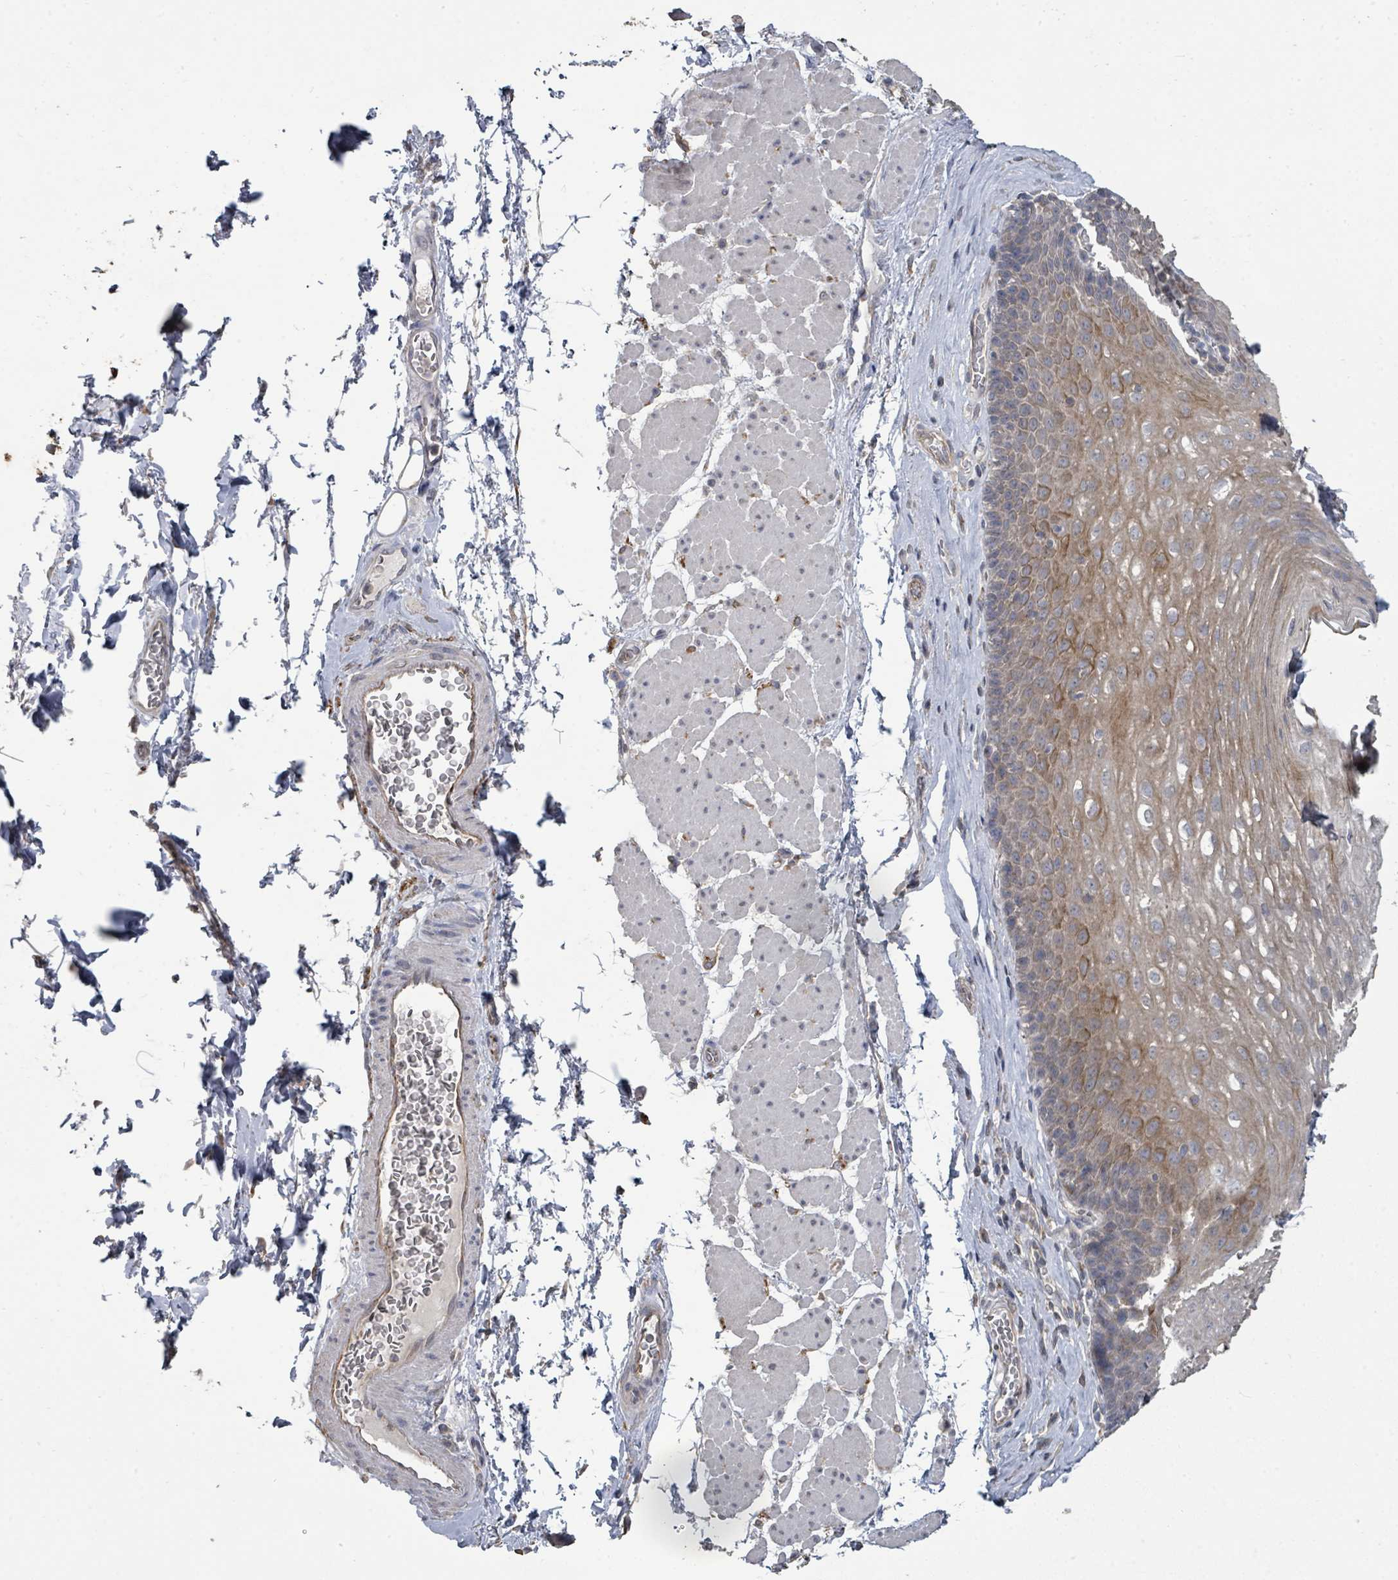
{"staining": {"intensity": "moderate", "quantity": "<25%", "location": "cytoplasmic/membranous"}, "tissue": "esophagus", "cell_type": "Squamous epithelial cells", "image_type": "normal", "snomed": [{"axis": "morphology", "description": "Normal tissue, NOS"}, {"axis": "topography", "description": "Esophagus"}], "caption": "This image demonstrates unremarkable esophagus stained with immunohistochemistry to label a protein in brown. The cytoplasmic/membranous of squamous epithelial cells show moderate positivity for the protein. Nuclei are counter-stained blue.", "gene": "SLC9A7", "patient": {"sex": "female", "age": 66}}